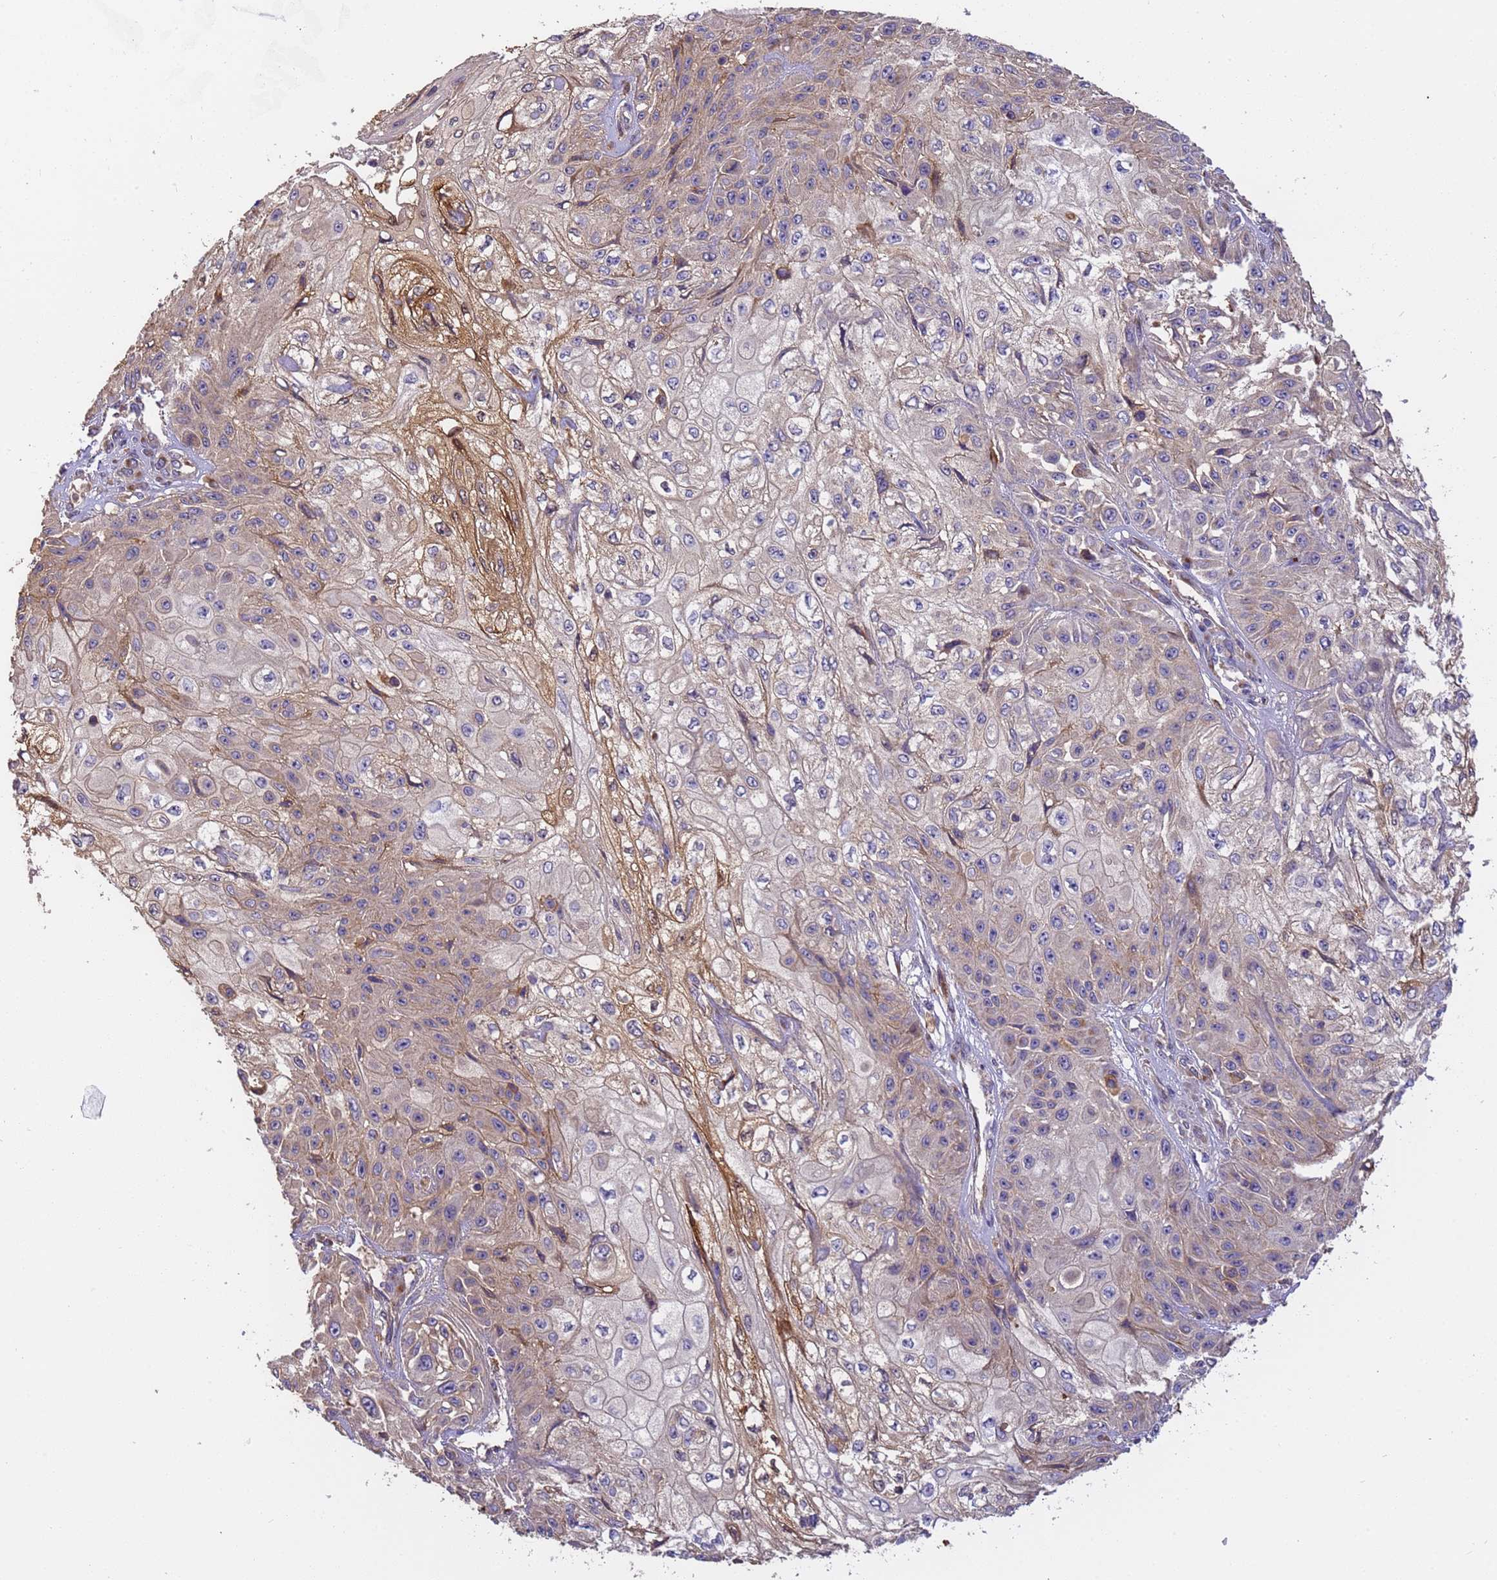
{"staining": {"intensity": "moderate", "quantity": "25%-75%", "location": "cytoplasmic/membranous"}, "tissue": "skin cancer", "cell_type": "Tumor cells", "image_type": "cancer", "snomed": [{"axis": "morphology", "description": "Squamous cell carcinoma, NOS"}, {"axis": "morphology", "description": "Squamous cell carcinoma, metastatic, NOS"}, {"axis": "topography", "description": "Skin"}, {"axis": "topography", "description": "Lymph node"}], "caption": "Squamous cell carcinoma (skin) was stained to show a protein in brown. There is medium levels of moderate cytoplasmic/membranous positivity in about 25%-75% of tumor cells. (brown staining indicates protein expression, while blue staining denotes nuclei).", "gene": "M6PR", "patient": {"sex": "male", "age": 75}}